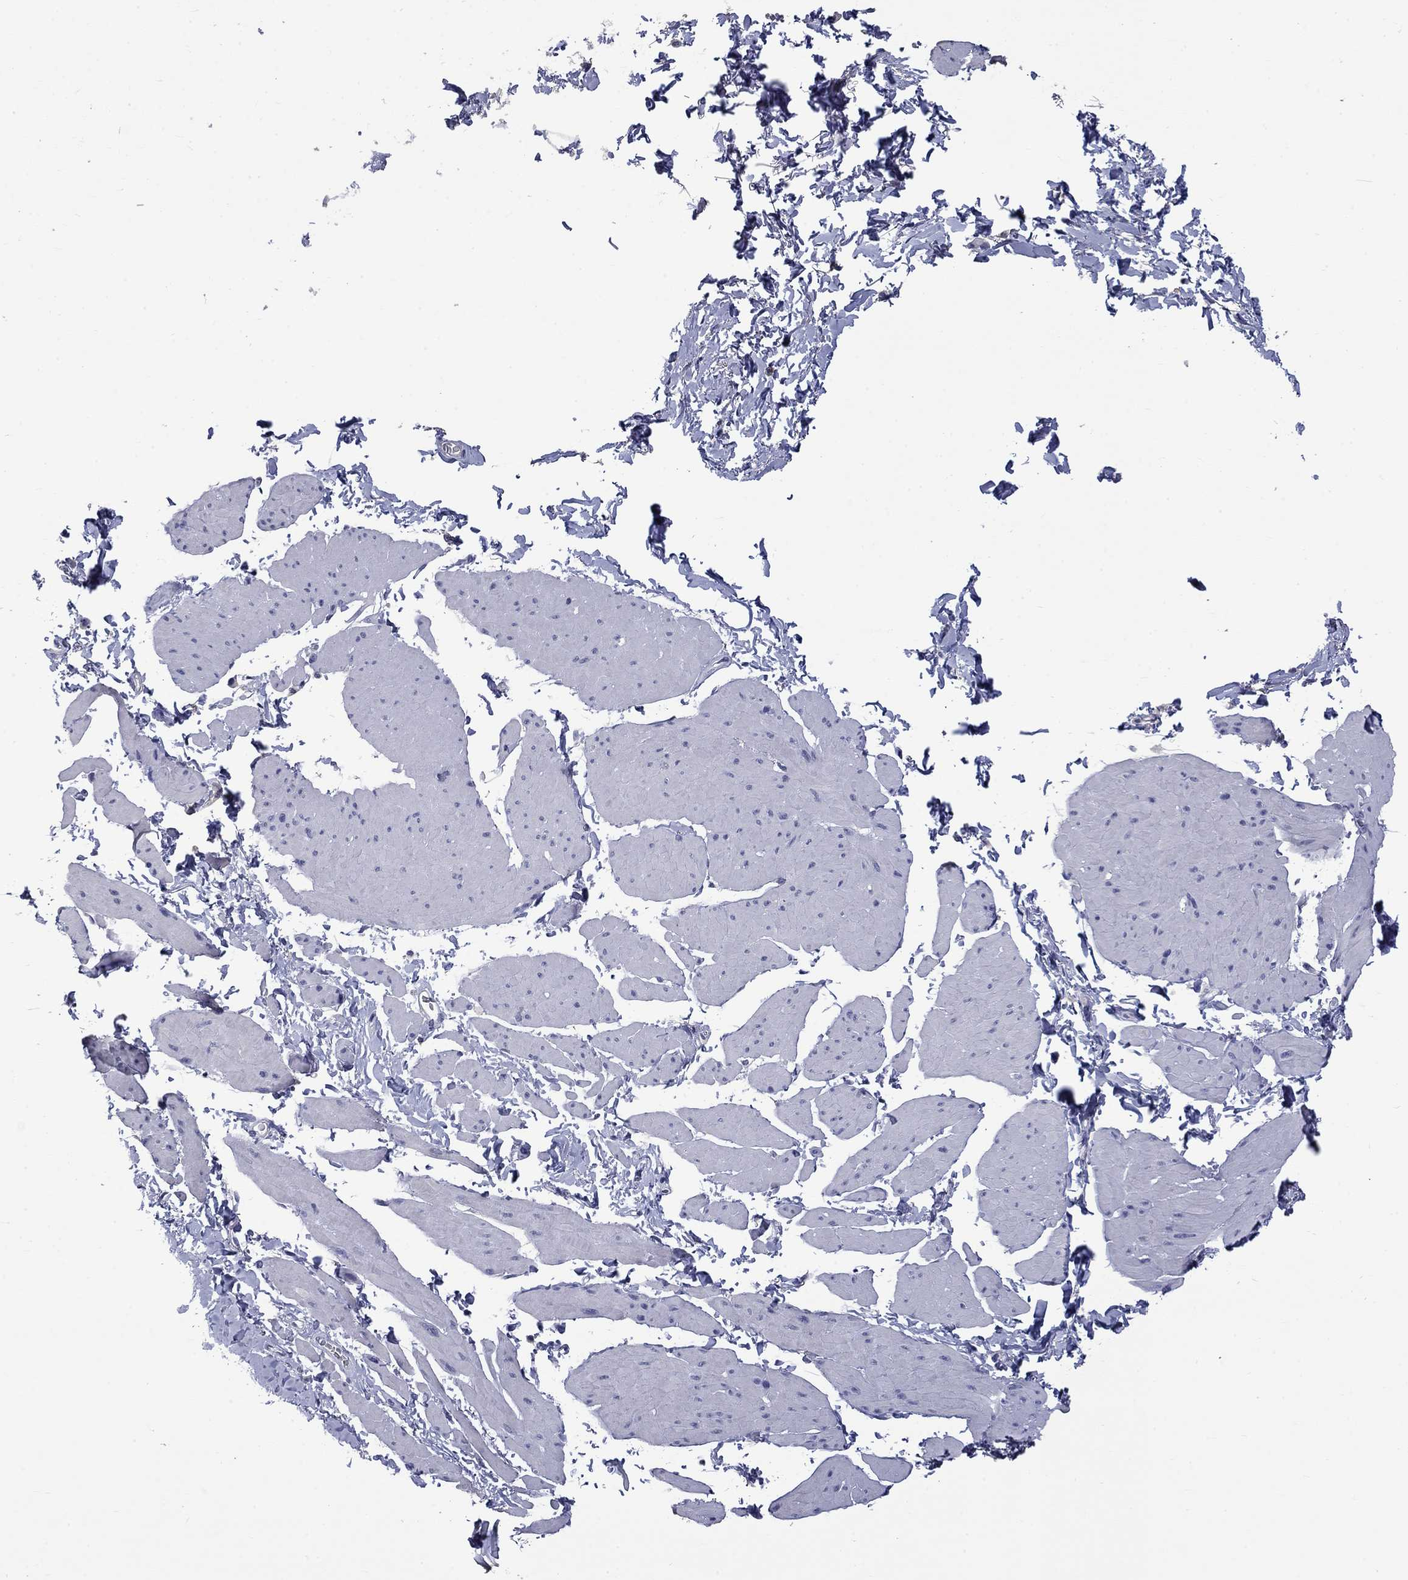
{"staining": {"intensity": "negative", "quantity": "none", "location": "none"}, "tissue": "smooth muscle", "cell_type": "Smooth muscle cells", "image_type": "normal", "snomed": [{"axis": "morphology", "description": "Normal tissue, NOS"}, {"axis": "topography", "description": "Adipose tissue"}, {"axis": "topography", "description": "Smooth muscle"}, {"axis": "topography", "description": "Peripheral nerve tissue"}], "caption": "This photomicrograph is of benign smooth muscle stained with immunohistochemistry to label a protein in brown with the nuclei are counter-stained blue. There is no expression in smooth muscle cells.", "gene": "PLEK", "patient": {"sex": "male", "age": 83}}